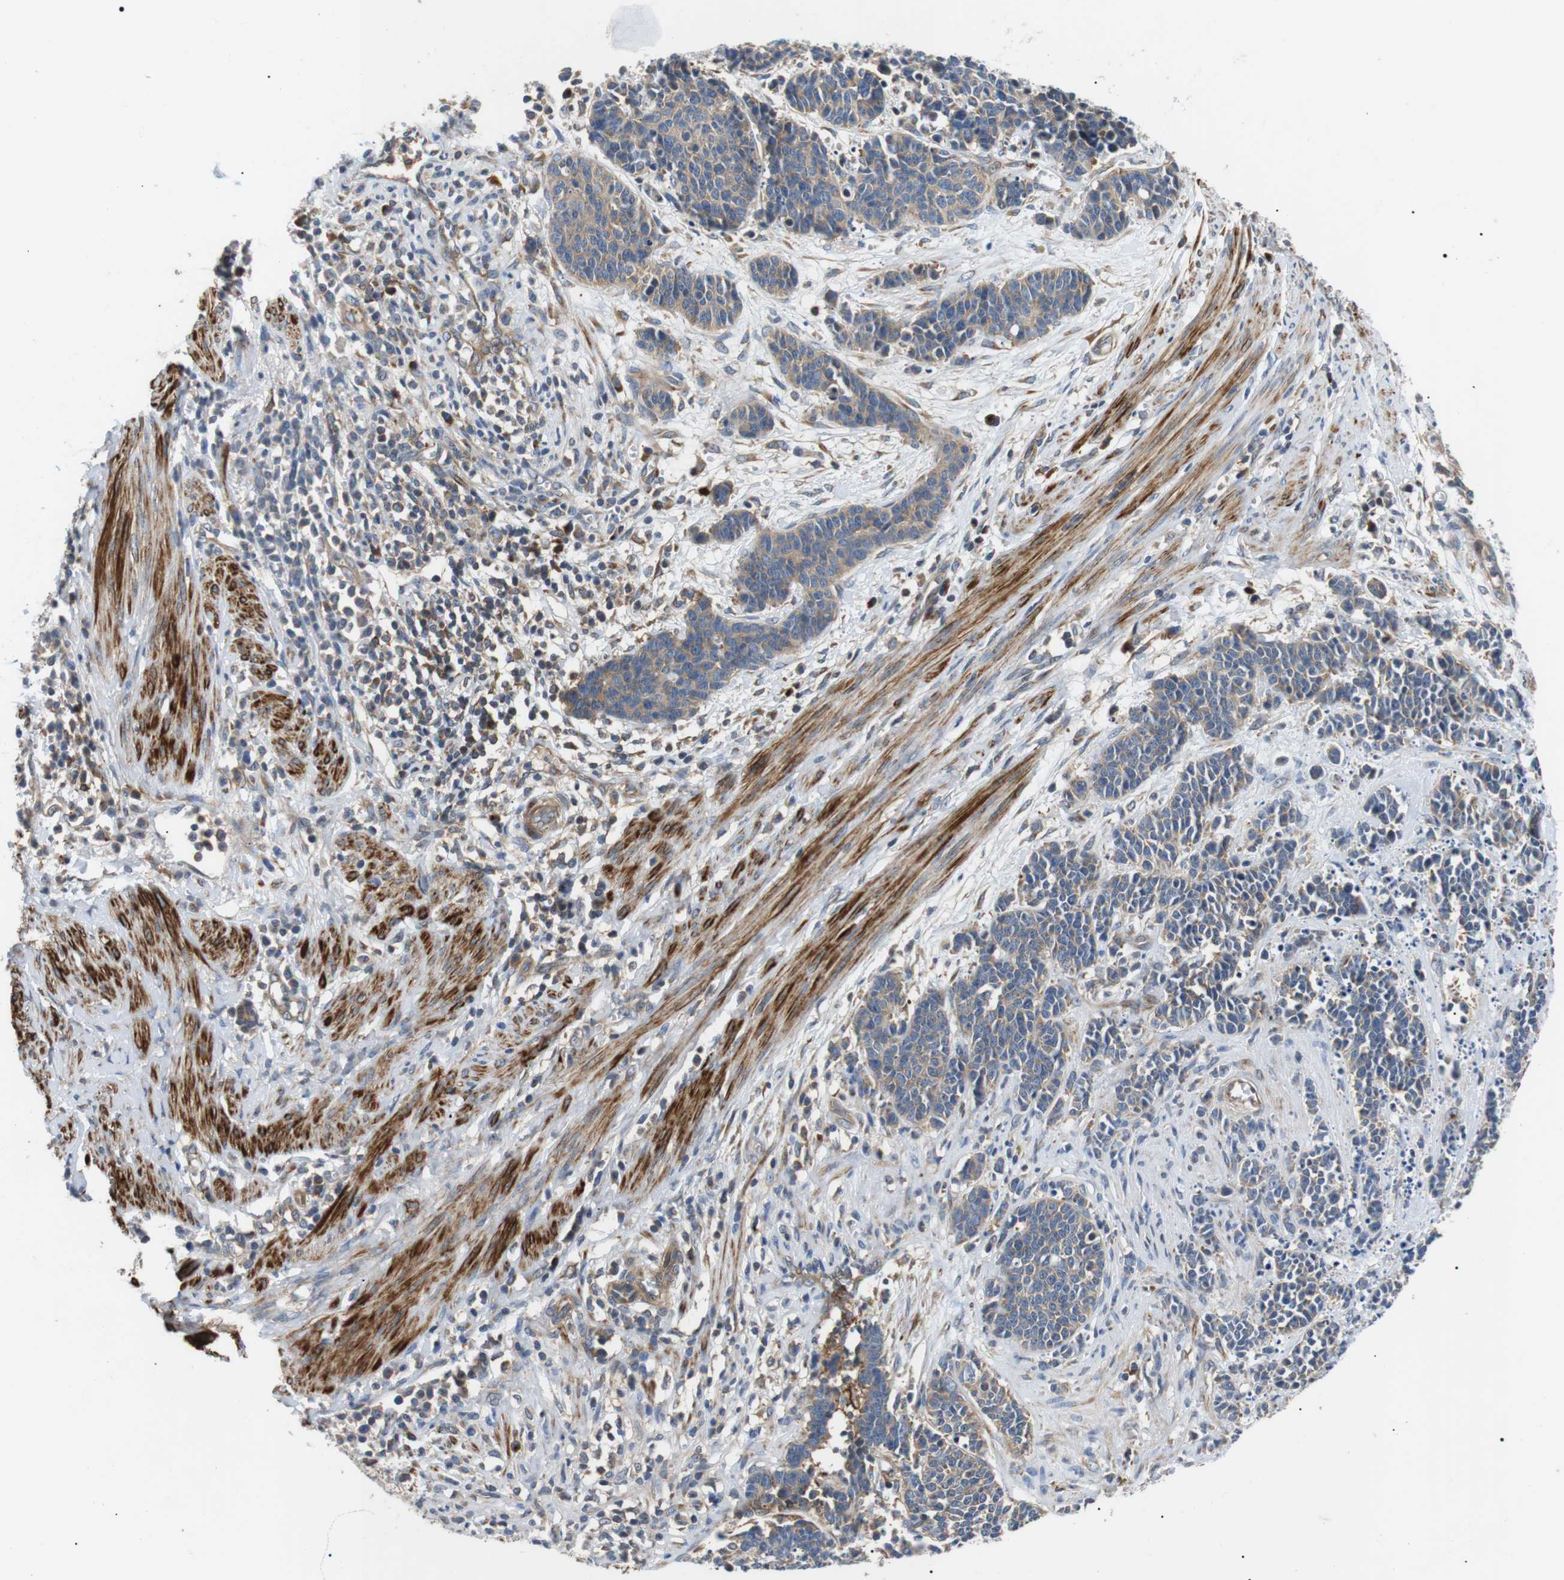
{"staining": {"intensity": "weak", "quantity": ">75%", "location": "cytoplasmic/membranous"}, "tissue": "cervical cancer", "cell_type": "Tumor cells", "image_type": "cancer", "snomed": [{"axis": "morphology", "description": "Squamous cell carcinoma, NOS"}, {"axis": "topography", "description": "Cervix"}], "caption": "Human cervical cancer (squamous cell carcinoma) stained with a protein marker exhibits weak staining in tumor cells.", "gene": "DIPK1A", "patient": {"sex": "female", "age": 35}}